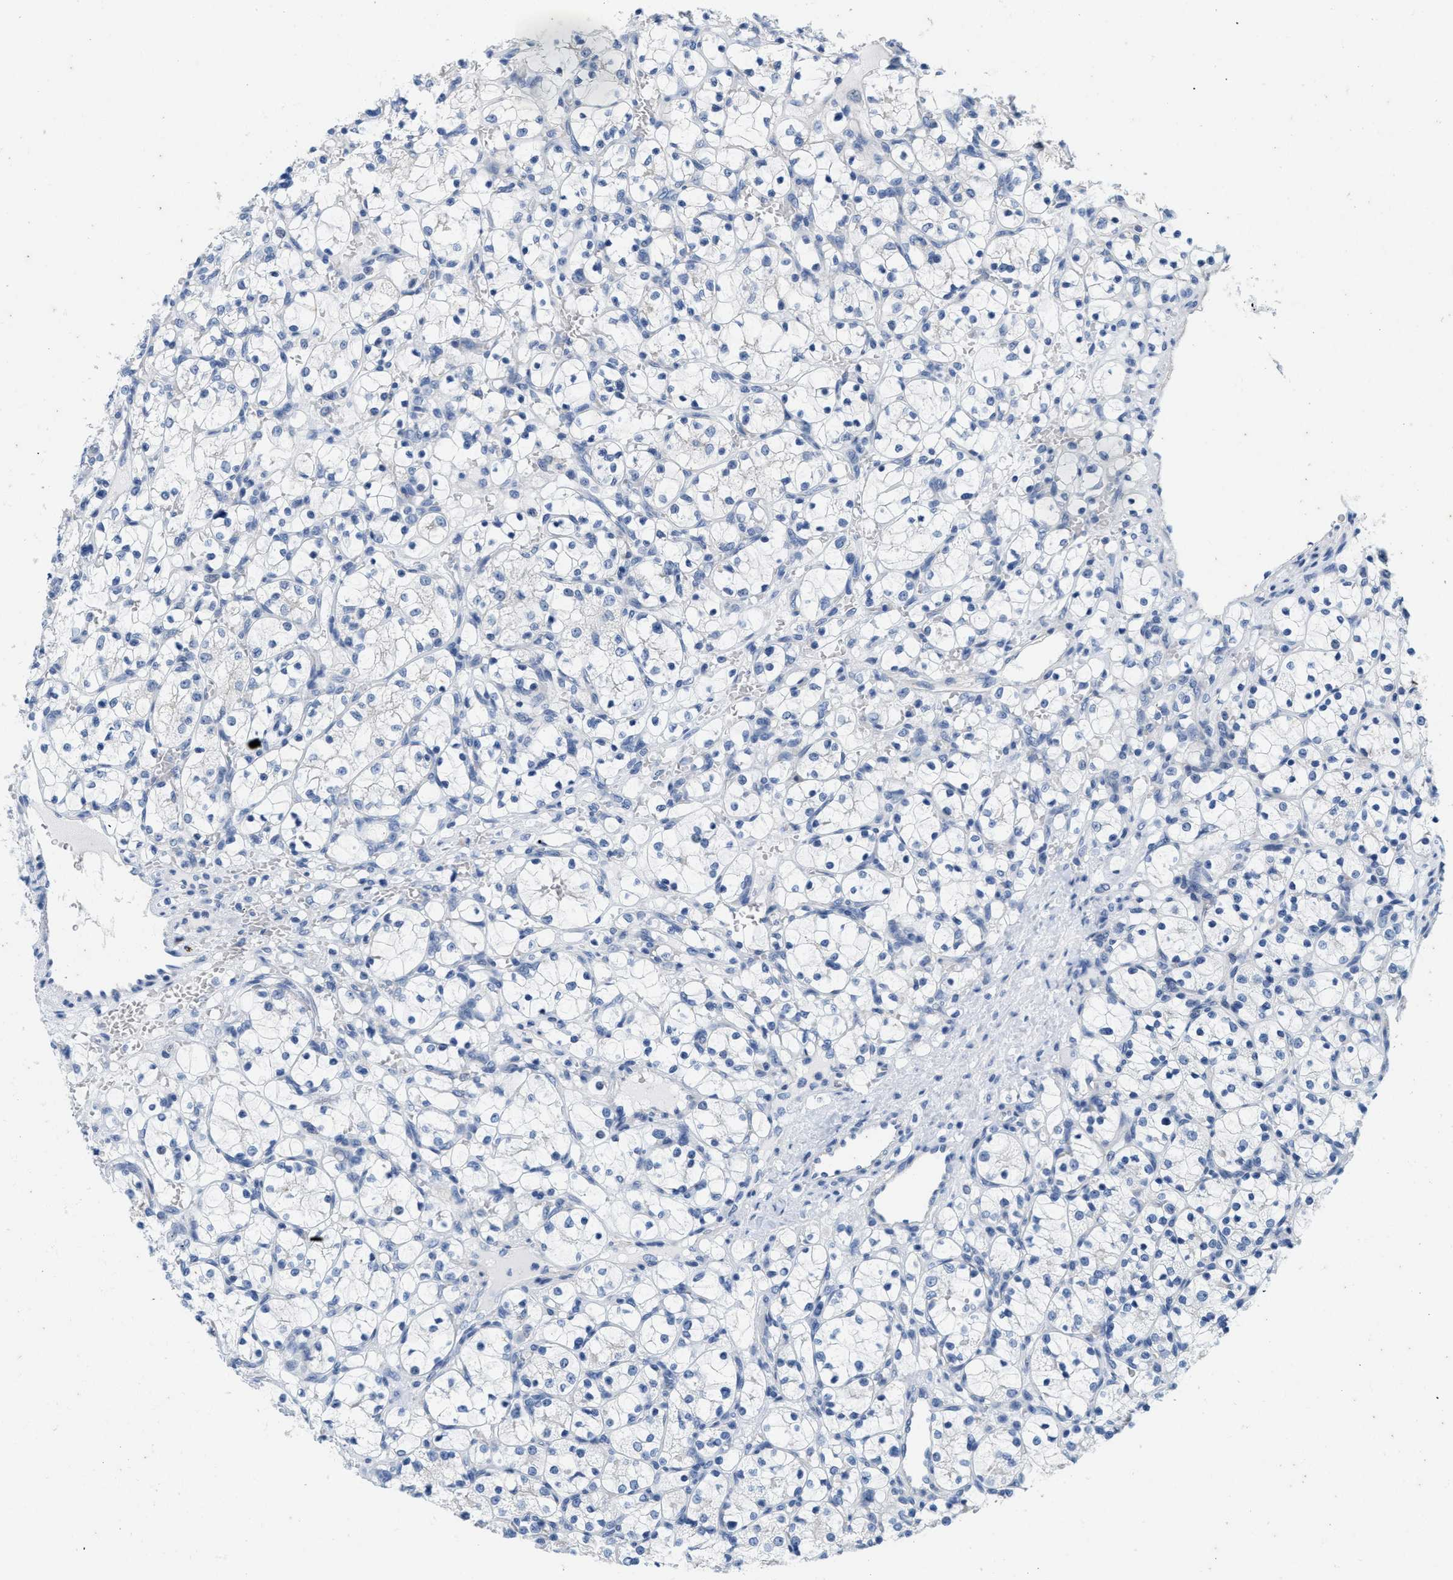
{"staining": {"intensity": "negative", "quantity": "none", "location": "none"}, "tissue": "renal cancer", "cell_type": "Tumor cells", "image_type": "cancer", "snomed": [{"axis": "morphology", "description": "Adenocarcinoma, NOS"}, {"axis": "topography", "description": "Kidney"}], "caption": "Immunohistochemistry image of renal adenocarcinoma stained for a protein (brown), which demonstrates no expression in tumor cells.", "gene": "ABCB11", "patient": {"sex": "female", "age": 69}}